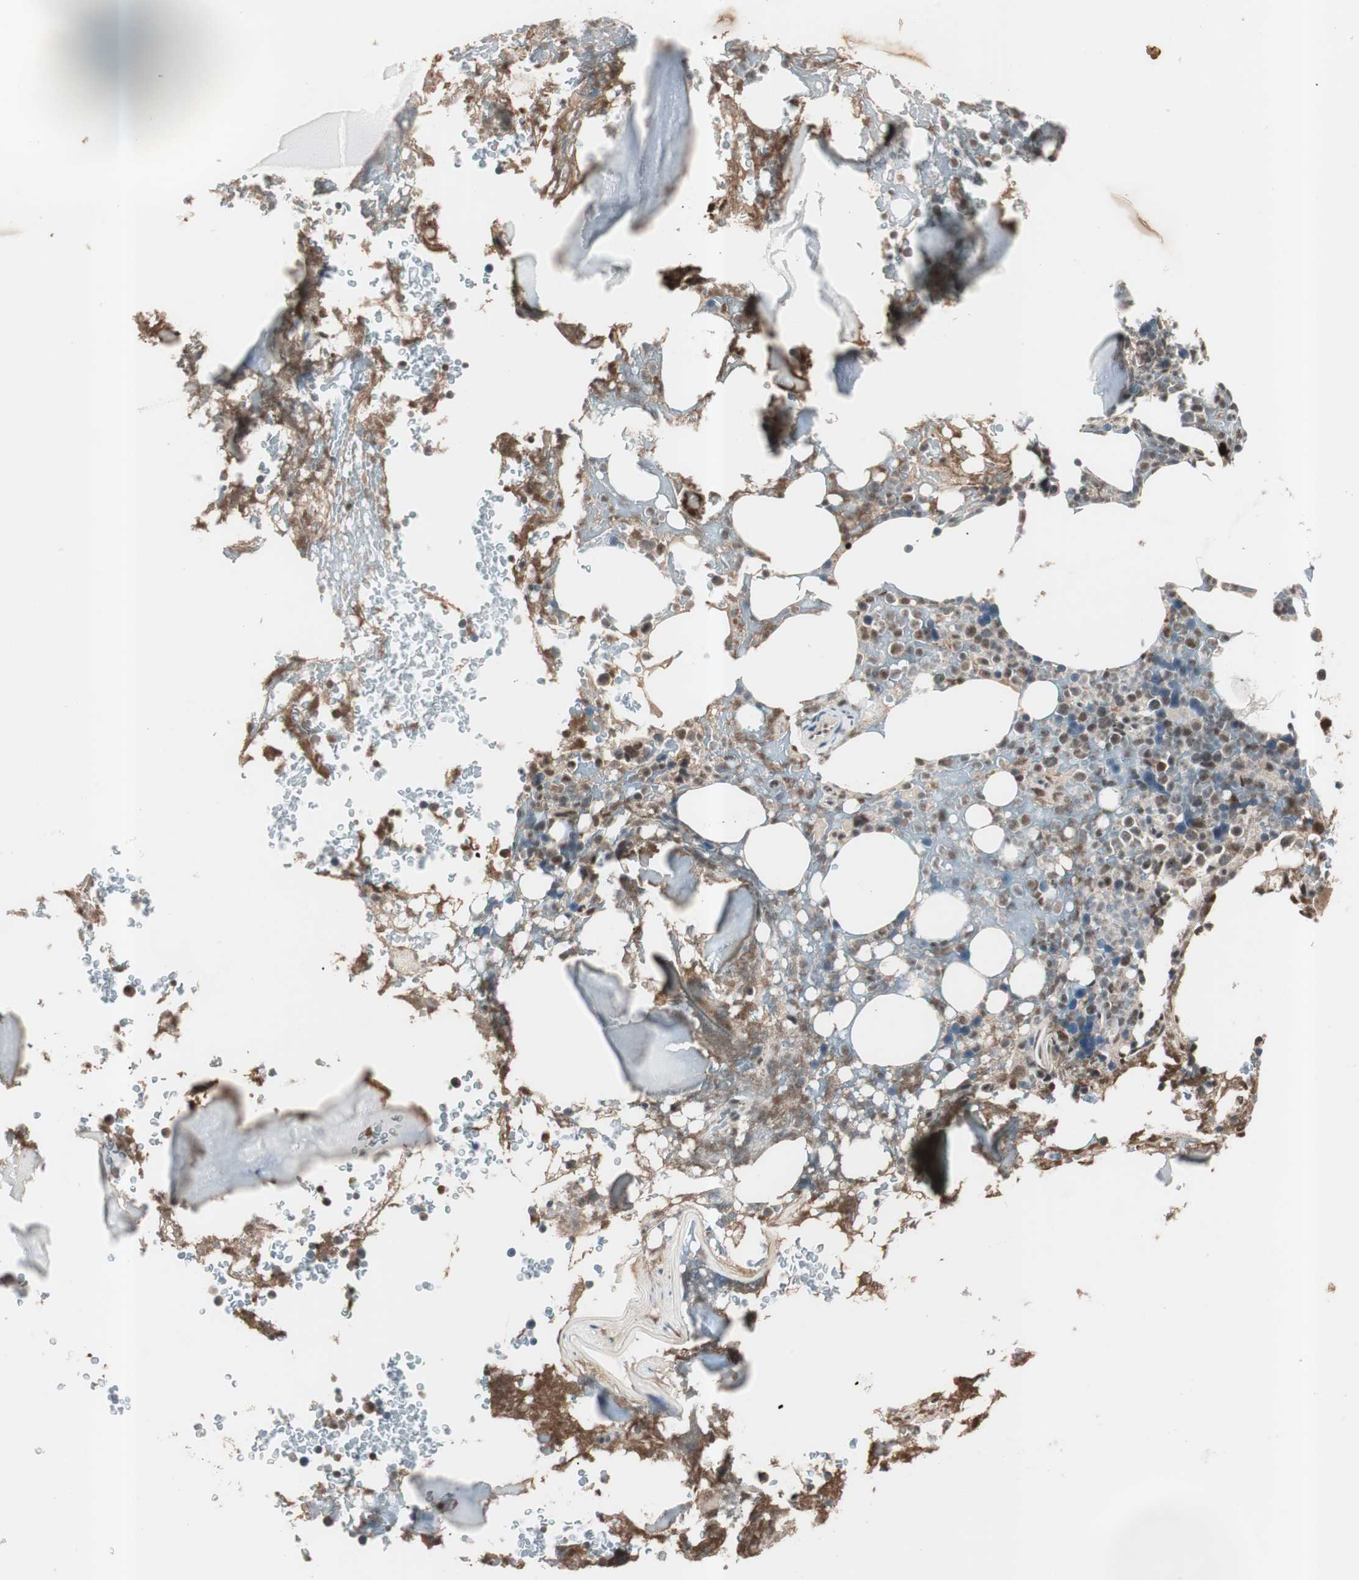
{"staining": {"intensity": "weak", "quantity": "<25%", "location": "nuclear"}, "tissue": "bone marrow", "cell_type": "Hematopoietic cells", "image_type": "normal", "snomed": [{"axis": "morphology", "description": "Normal tissue, NOS"}, {"axis": "topography", "description": "Bone marrow"}], "caption": "The immunohistochemistry image has no significant staining in hematopoietic cells of bone marrow. (Brightfield microscopy of DAB IHC at high magnification).", "gene": "NFRKB", "patient": {"sex": "female", "age": 66}}